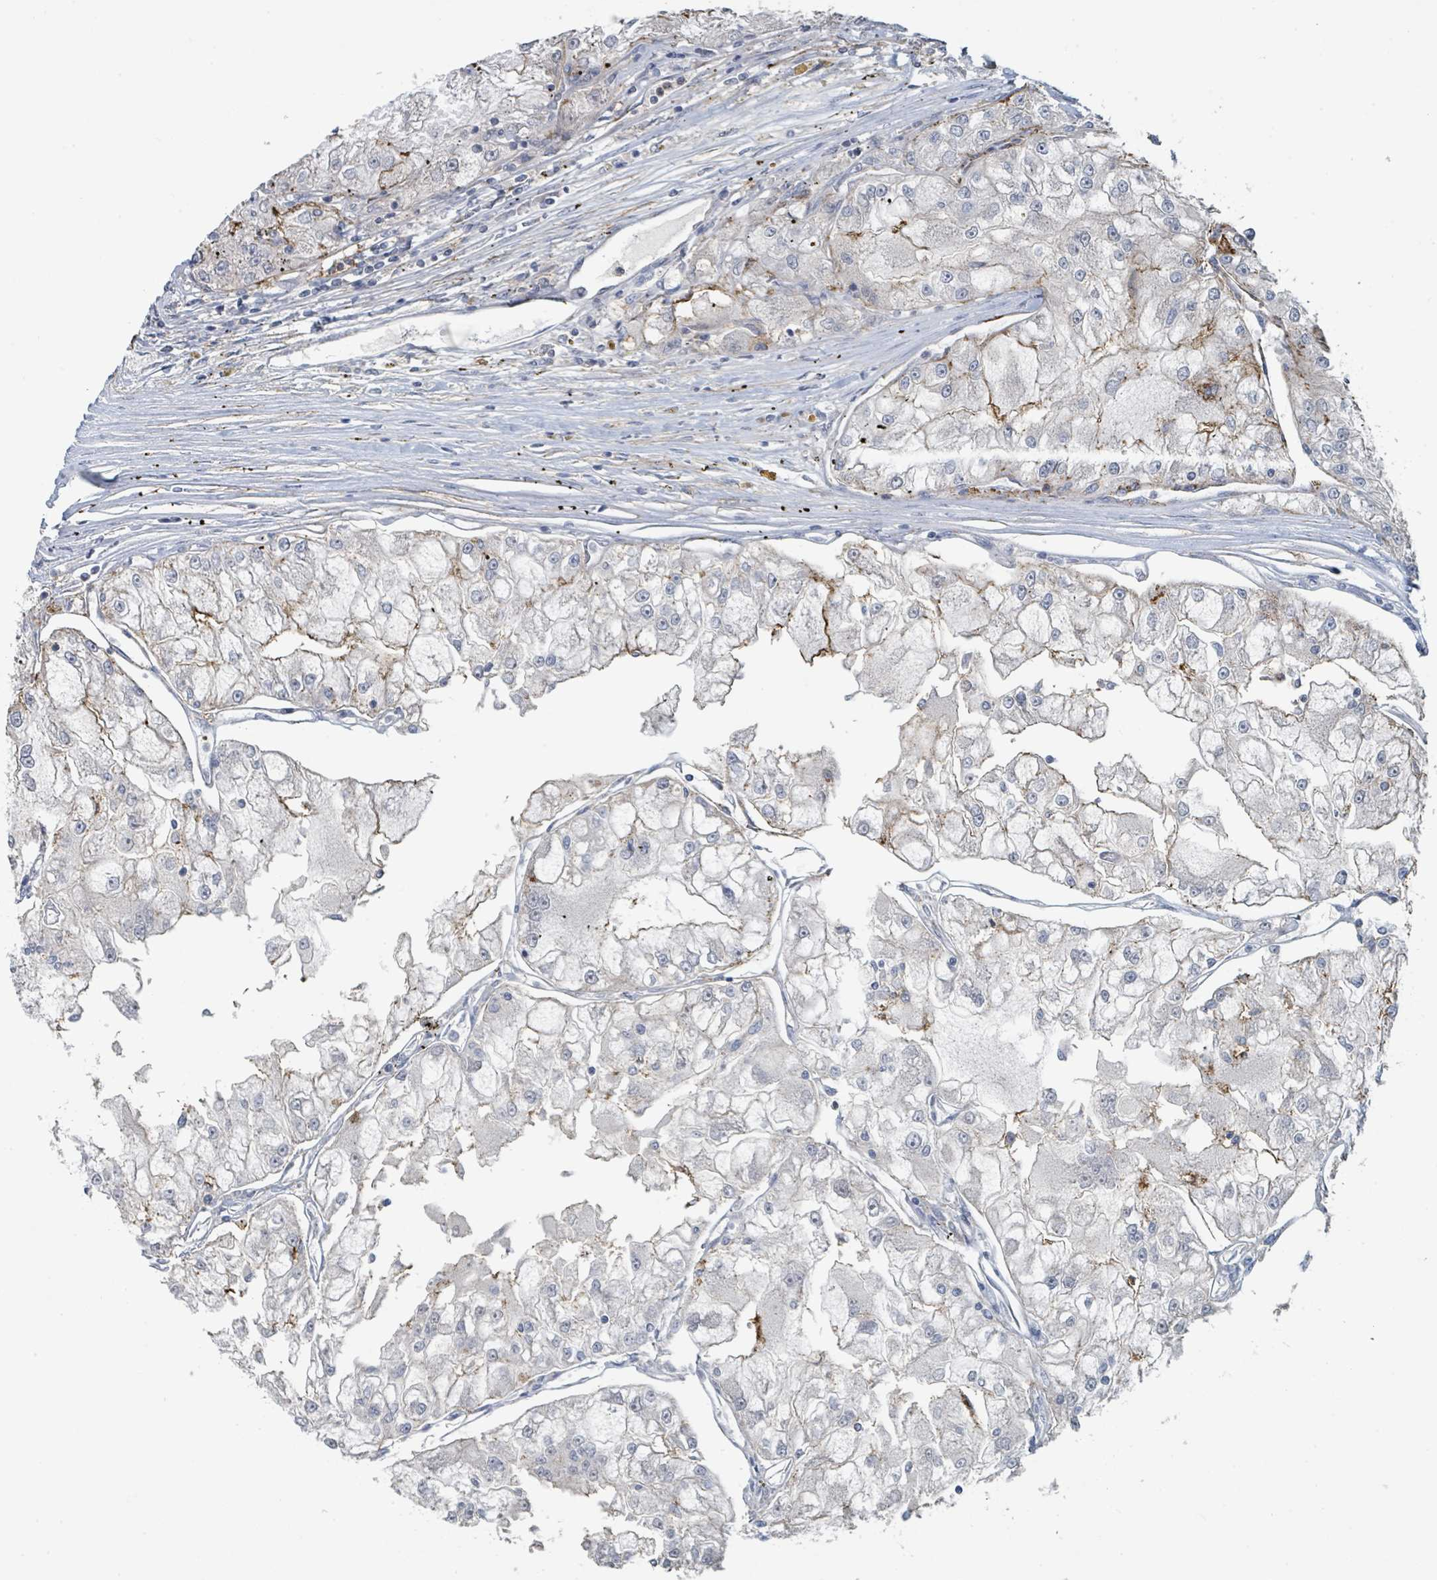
{"staining": {"intensity": "moderate", "quantity": "<25%", "location": "cytoplasmic/membranous"}, "tissue": "renal cancer", "cell_type": "Tumor cells", "image_type": "cancer", "snomed": [{"axis": "morphology", "description": "Adenocarcinoma, NOS"}, {"axis": "topography", "description": "Kidney"}], "caption": "DAB immunohistochemical staining of human renal cancer displays moderate cytoplasmic/membranous protein expression in approximately <25% of tumor cells. Immunohistochemistry stains the protein of interest in brown and the nuclei are stained blue.", "gene": "LRRC42", "patient": {"sex": "female", "age": 72}}